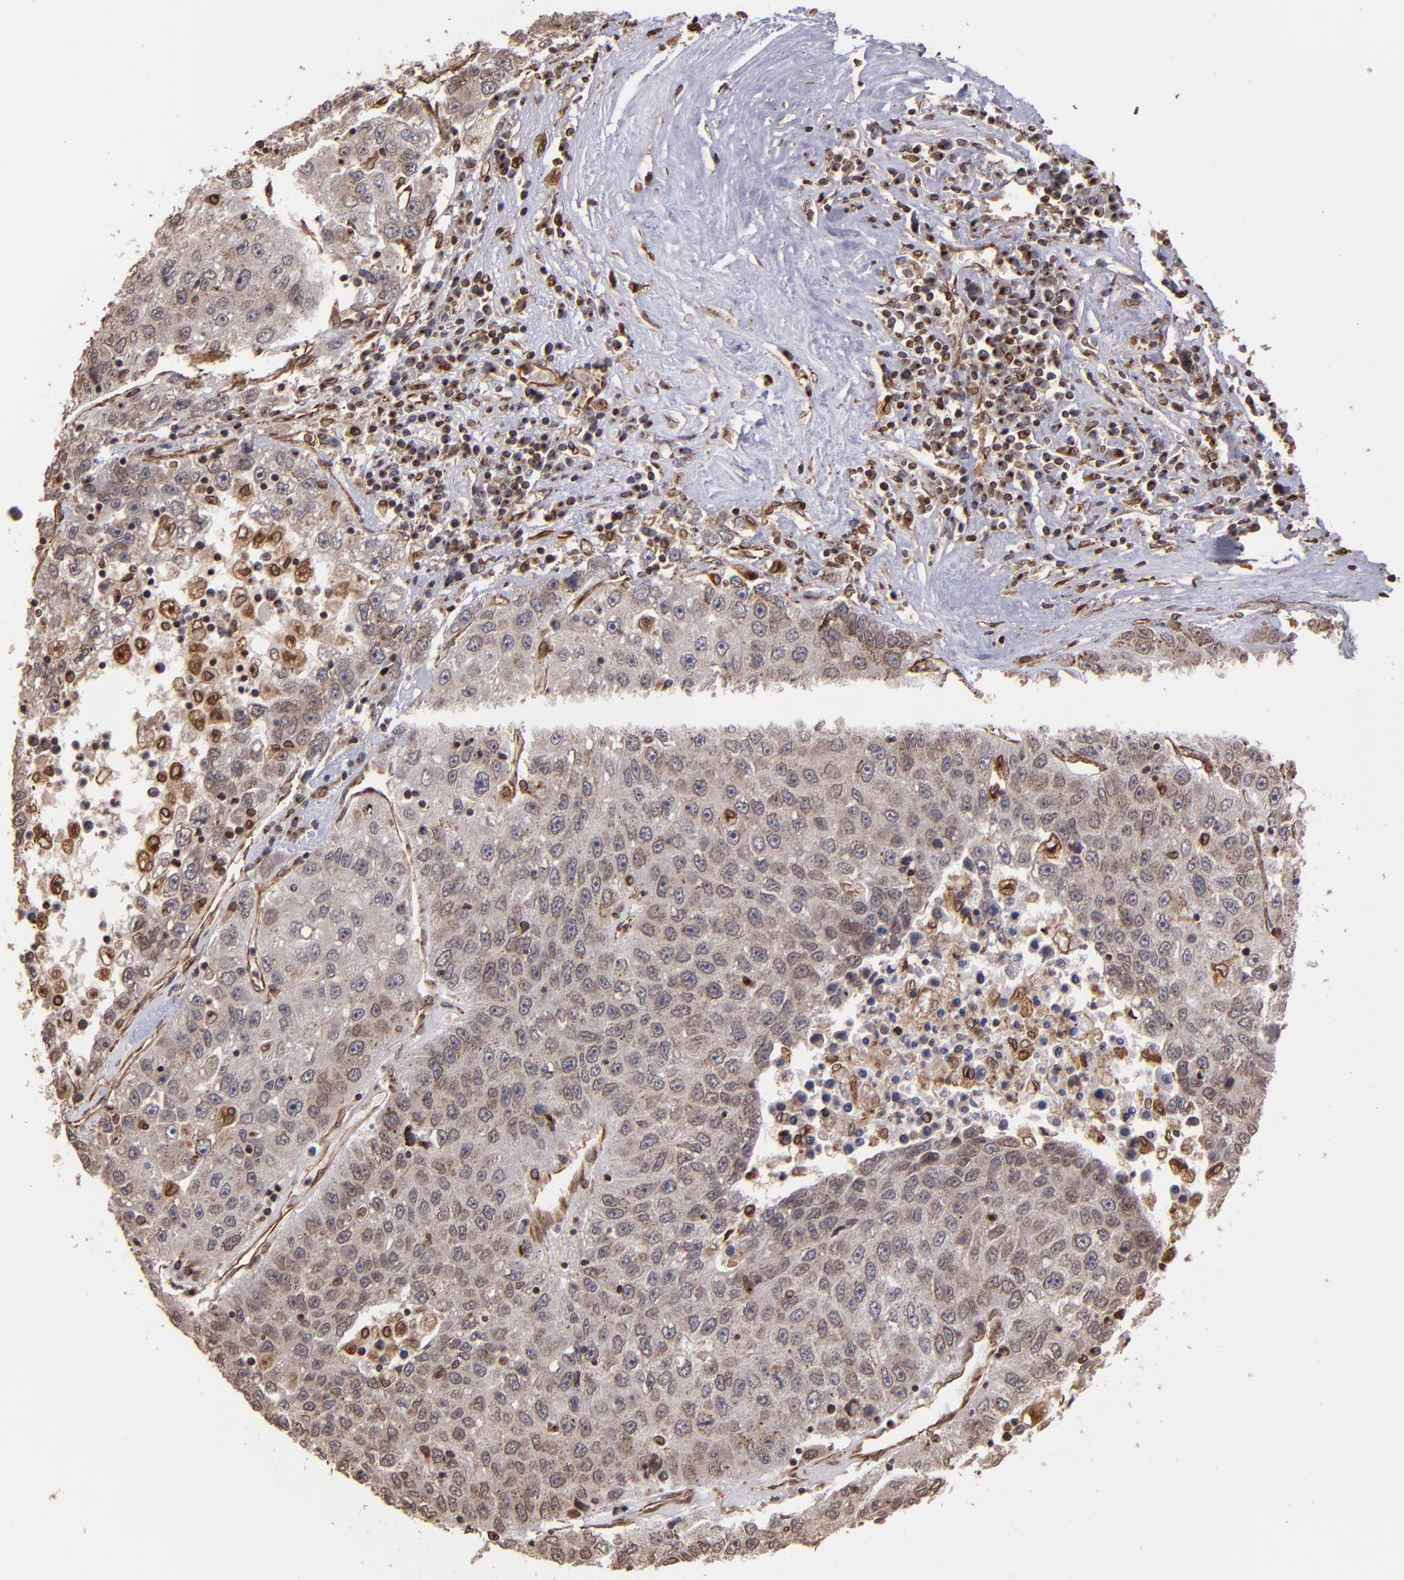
{"staining": {"intensity": "negative", "quantity": "none", "location": "none"}, "tissue": "liver cancer", "cell_type": "Tumor cells", "image_type": "cancer", "snomed": [{"axis": "morphology", "description": "Carcinoma, Hepatocellular, NOS"}, {"axis": "topography", "description": "Liver"}], "caption": "Image shows no protein expression in tumor cells of liver hepatocellular carcinoma tissue.", "gene": "TRIP11", "patient": {"sex": "male", "age": 49}}